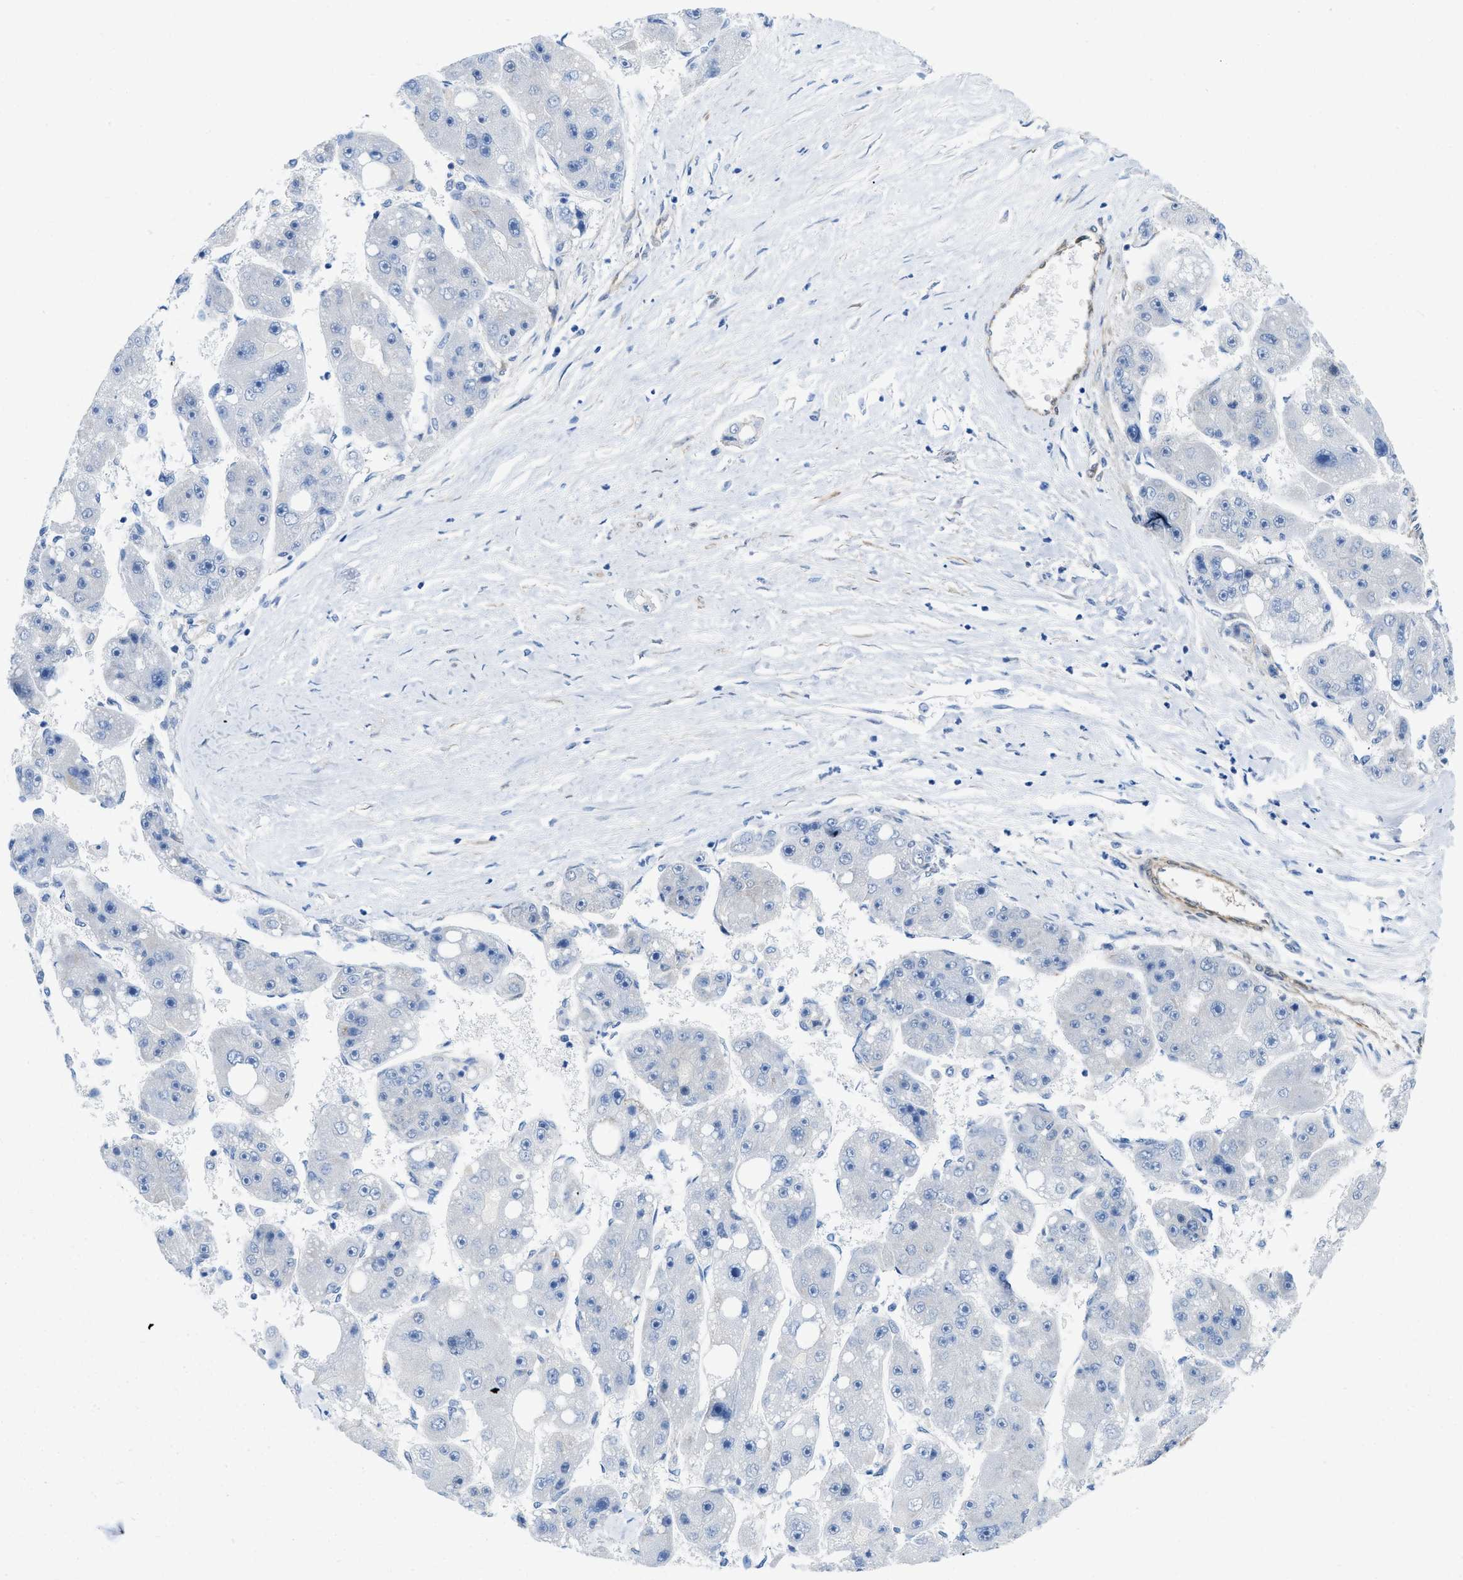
{"staining": {"intensity": "negative", "quantity": "none", "location": "none"}, "tissue": "liver cancer", "cell_type": "Tumor cells", "image_type": "cancer", "snomed": [{"axis": "morphology", "description": "Carcinoma, Hepatocellular, NOS"}, {"axis": "topography", "description": "Liver"}], "caption": "Hepatocellular carcinoma (liver) stained for a protein using immunohistochemistry (IHC) demonstrates no positivity tumor cells.", "gene": "PDLIM5", "patient": {"sex": "female", "age": 61}}